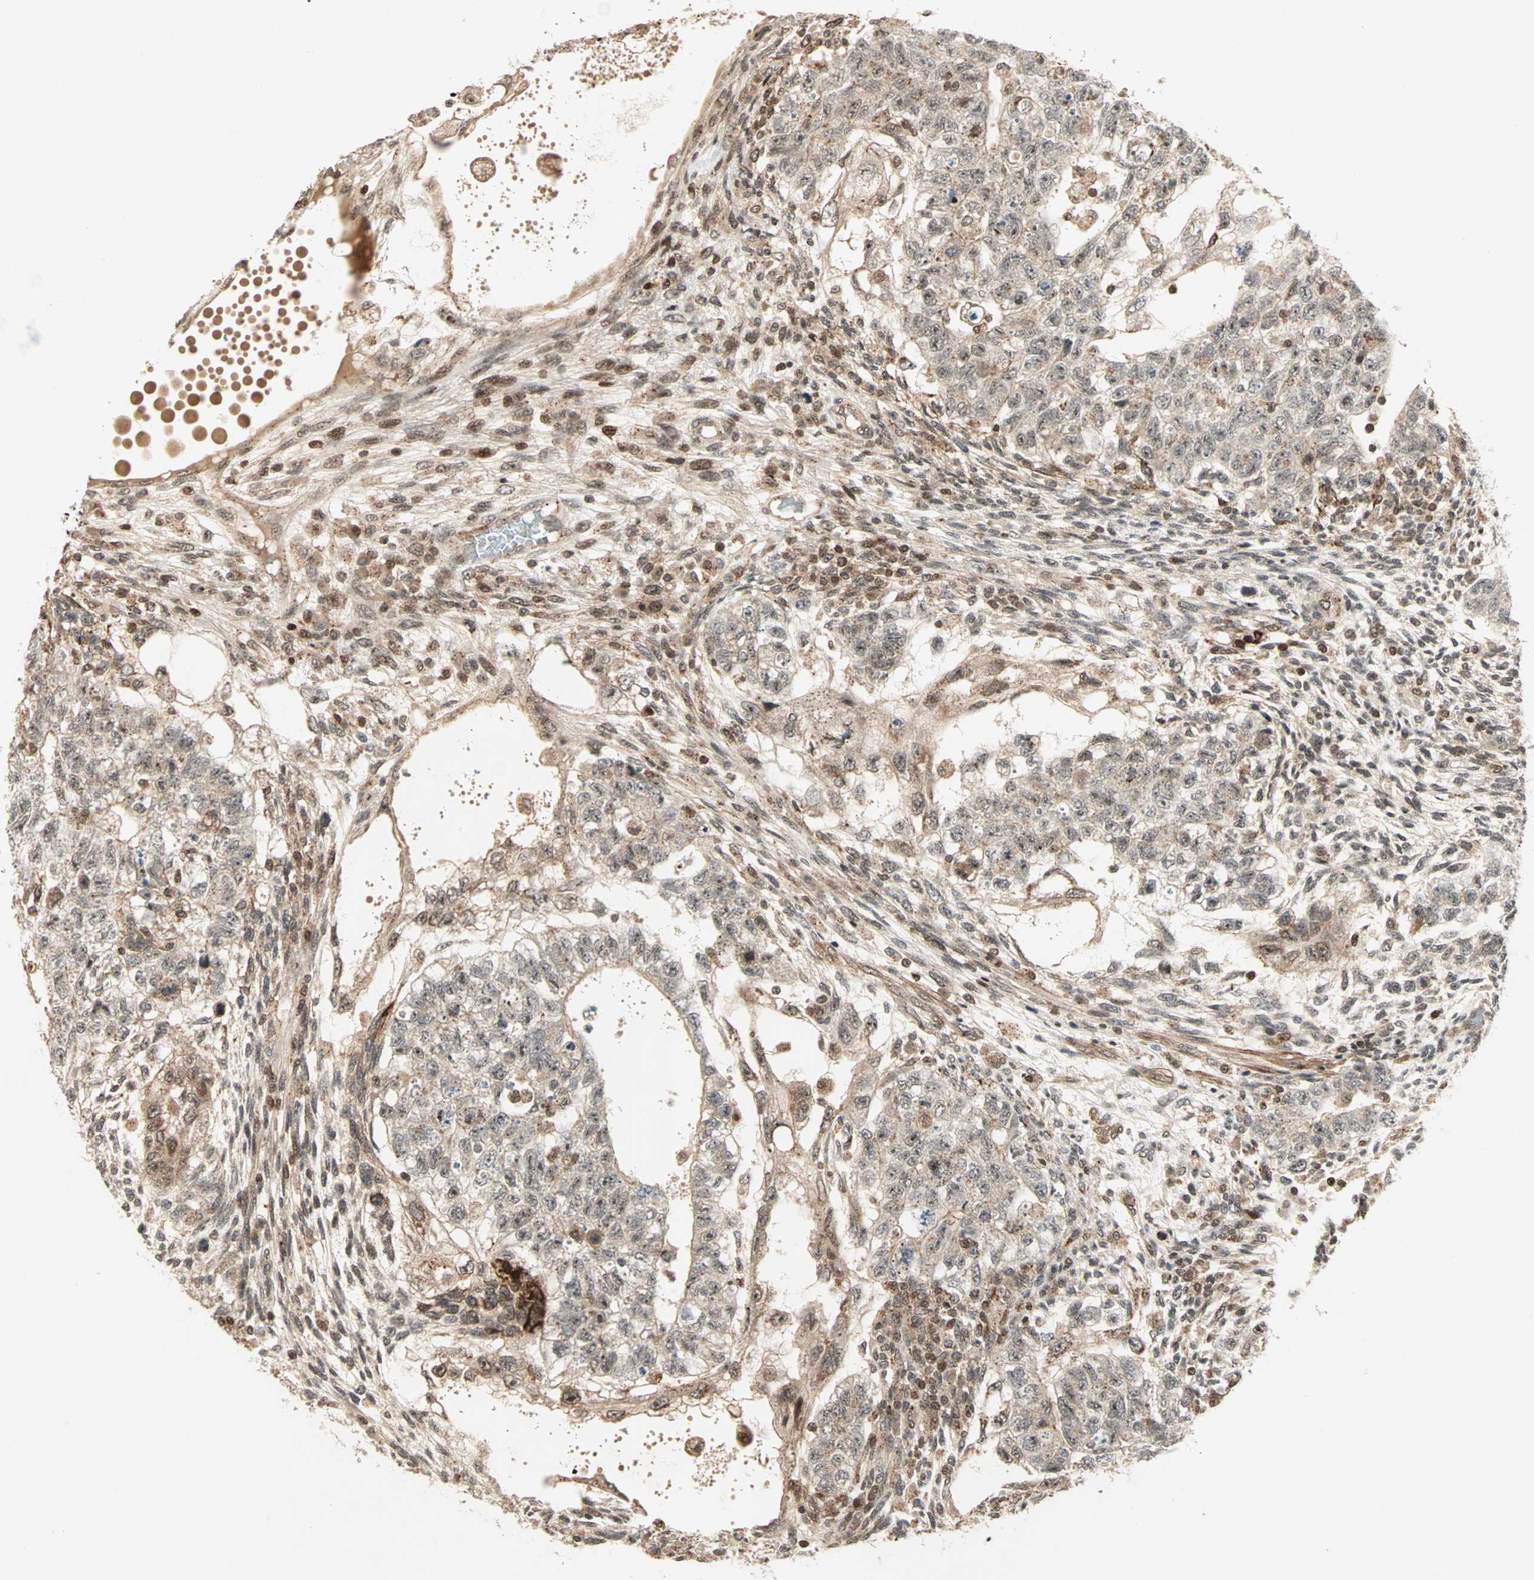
{"staining": {"intensity": "moderate", "quantity": ">75%", "location": "cytoplasmic/membranous,nuclear"}, "tissue": "testis cancer", "cell_type": "Tumor cells", "image_type": "cancer", "snomed": [{"axis": "morphology", "description": "Normal tissue, NOS"}, {"axis": "morphology", "description": "Carcinoma, Embryonal, NOS"}, {"axis": "topography", "description": "Testis"}], "caption": "Moderate cytoplasmic/membranous and nuclear staining for a protein is identified in about >75% of tumor cells of testis embryonal carcinoma using immunohistochemistry (IHC).", "gene": "ZBED9", "patient": {"sex": "male", "age": 36}}